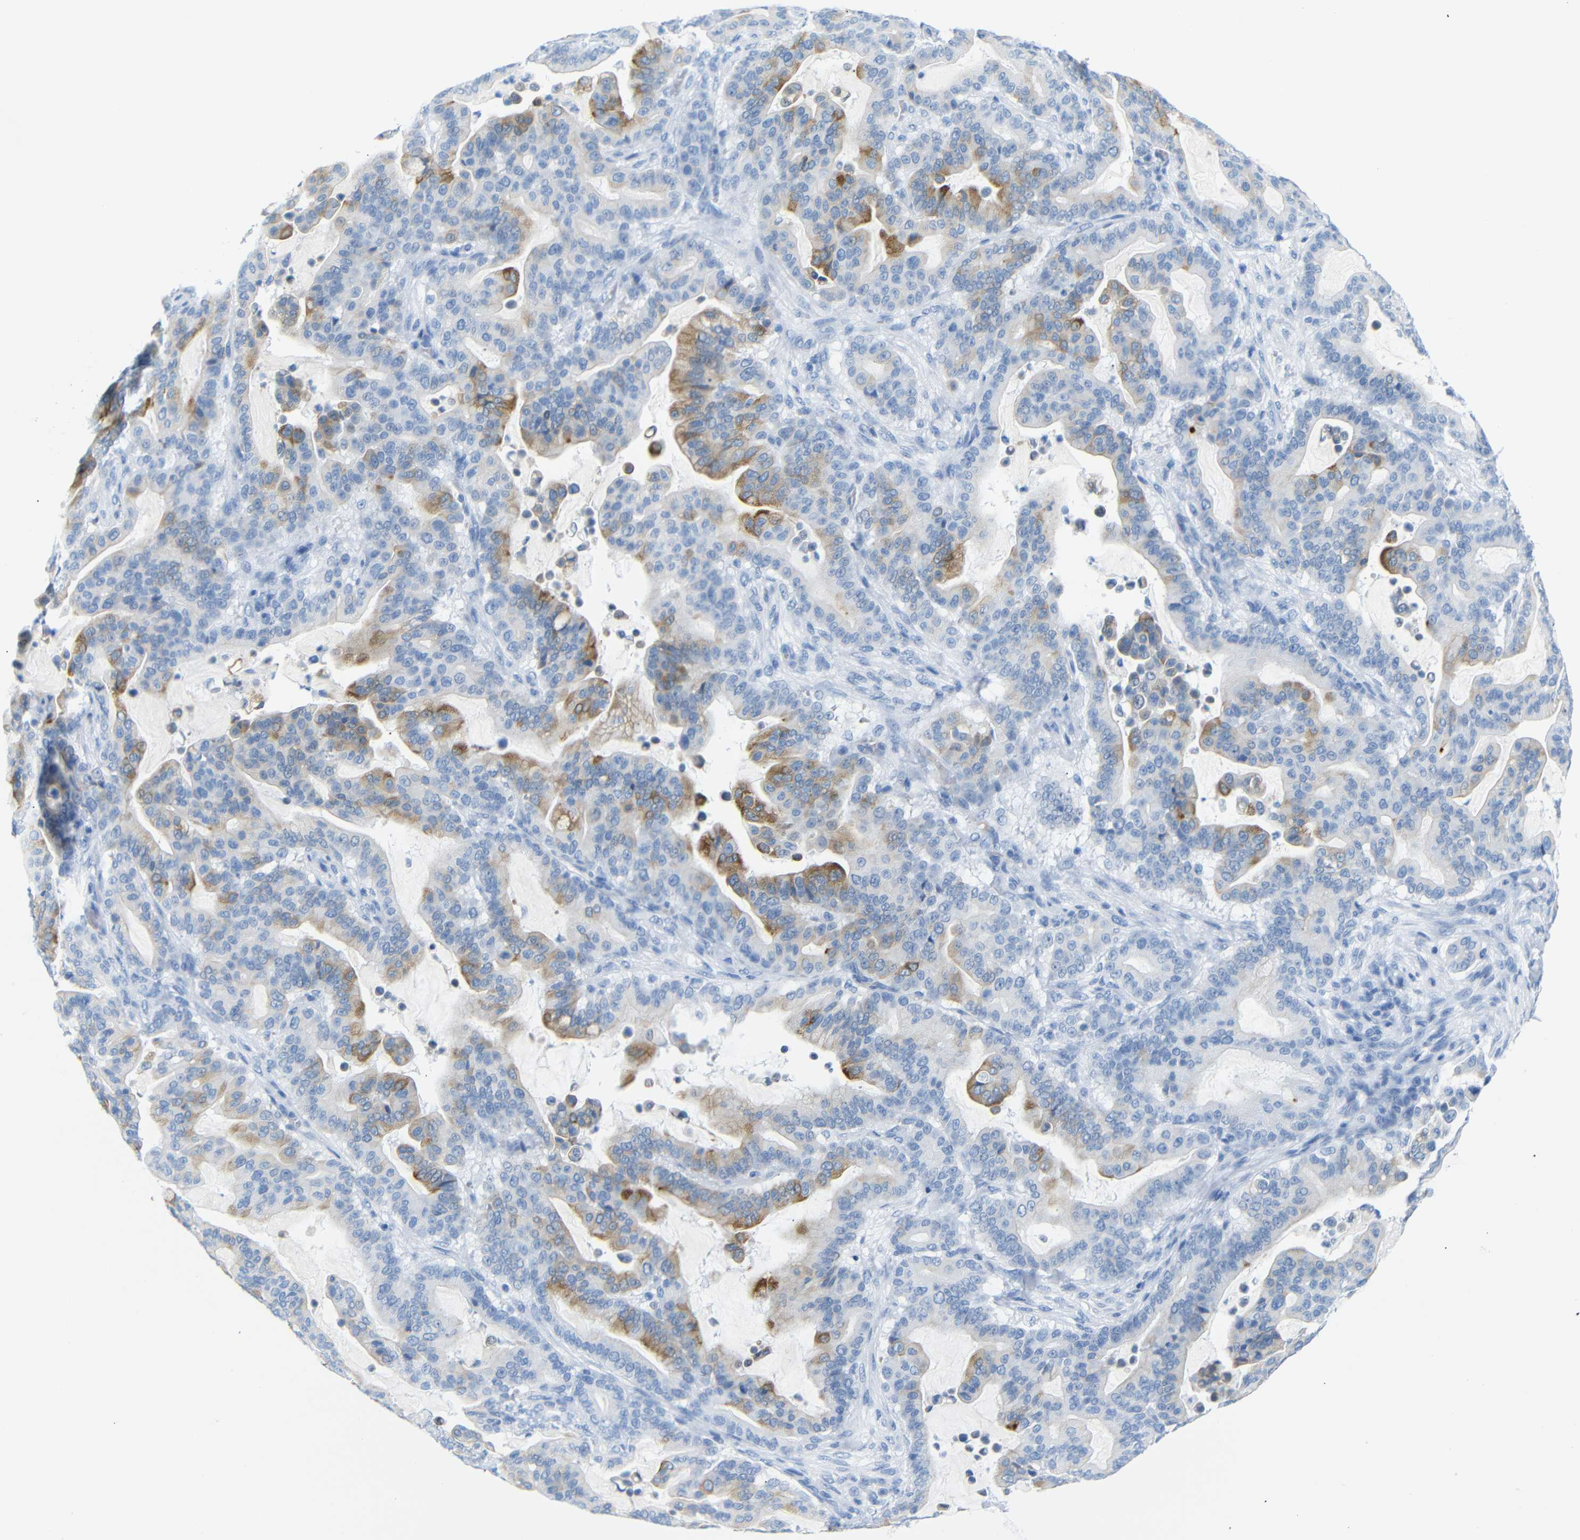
{"staining": {"intensity": "moderate", "quantity": "25%-75%", "location": "cytoplasmic/membranous"}, "tissue": "pancreatic cancer", "cell_type": "Tumor cells", "image_type": "cancer", "snomed": [{"axis": "morphology", "description": "Adenocarcinoma, NOS"}, {"axis": "topography", "description": "Pancreas"}], "caption": "DAB (3,3'-diaminobenzidine) immunohistochemical staining of pancreatic adenocarcinoma reveals moderate cytoplasmic/membranous protein positivity in approximately 25%-75% of tumor cells.", "gene": "DYNAP", "patient": {"sex": "male", "age": 63}}